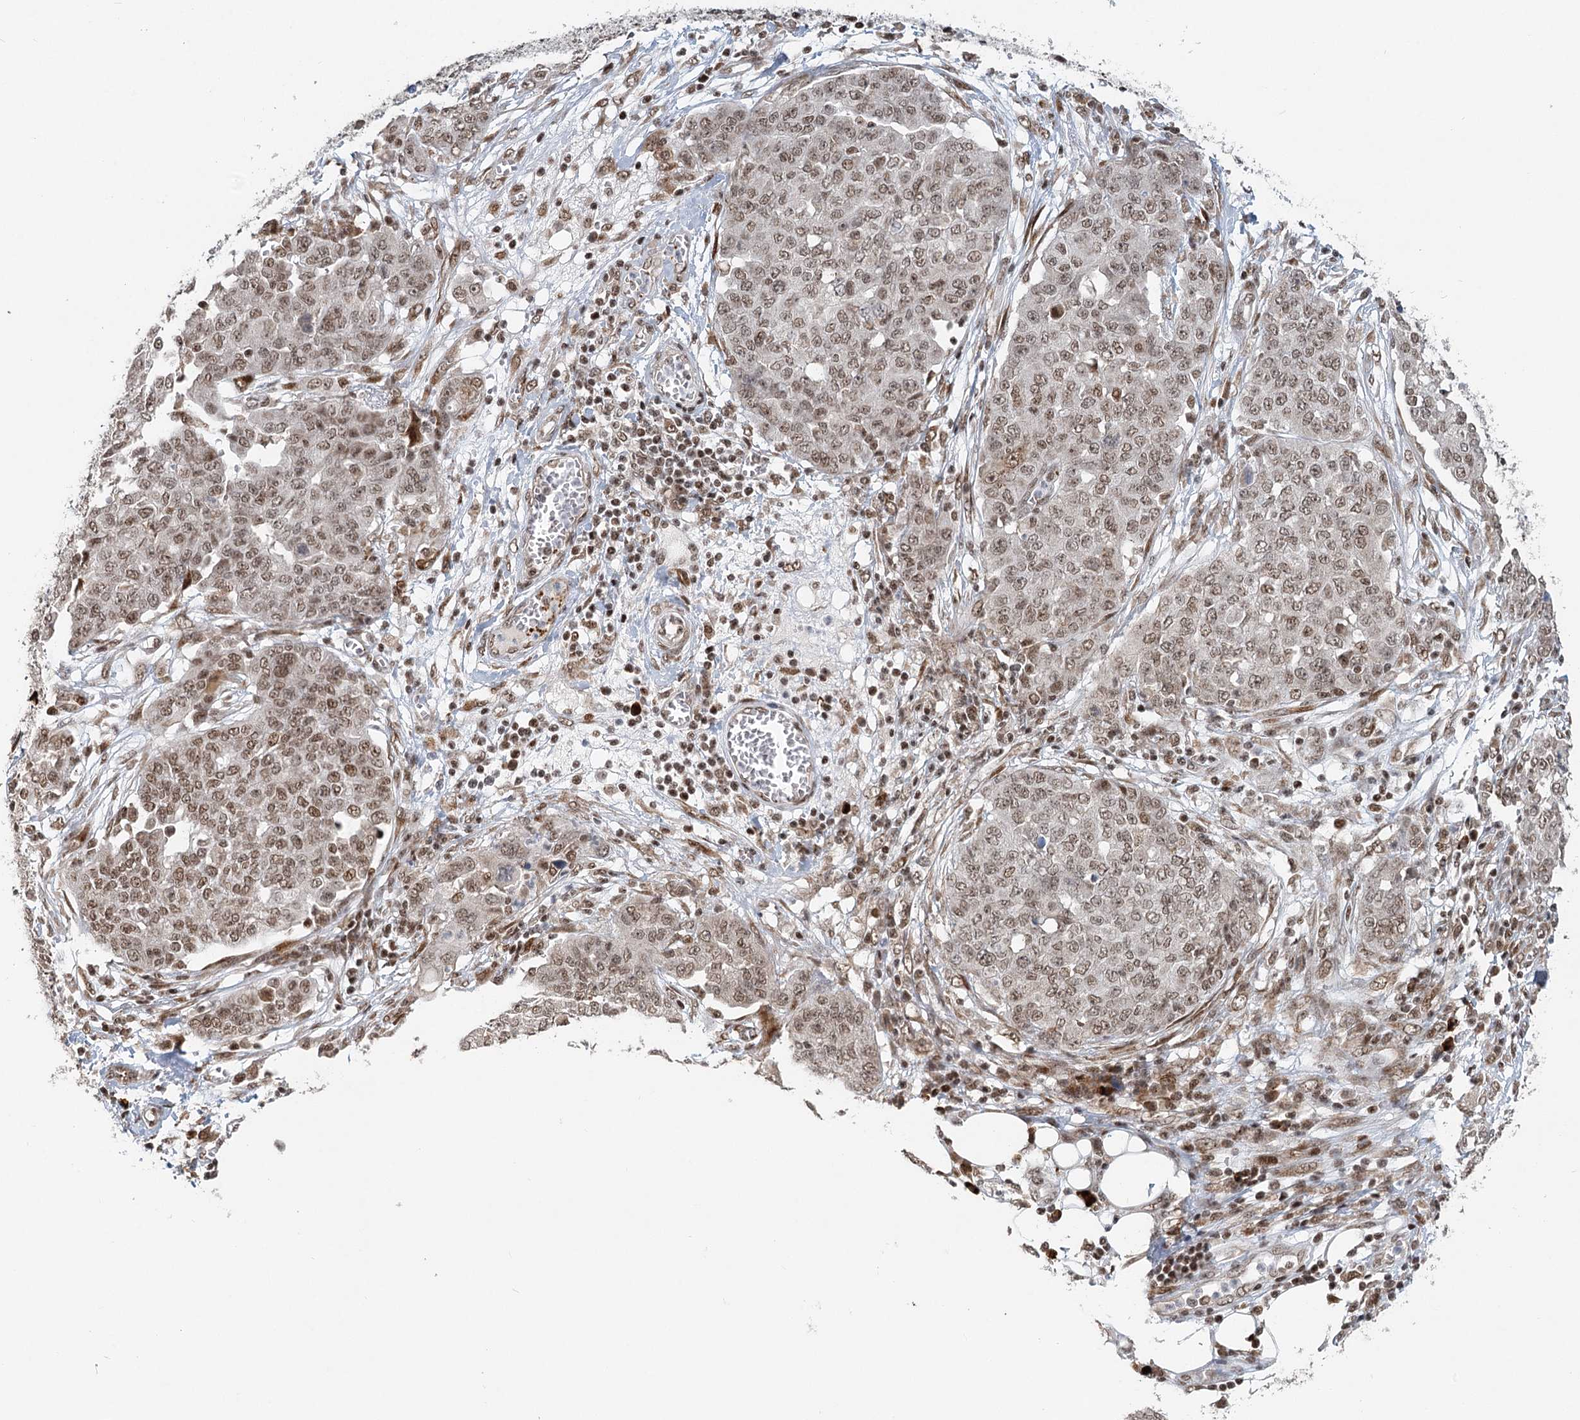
{"staining": {"intensity": "moderate", "quantity": ">75%", "location": "nuclear"}, "tissue": "ovarian cancer", "cell_type": "Tumor cells", "image_type": "cancer", "snomed": [{"axis": "morphology", "description": "Cystadenocarcinoma, serous, NOS"}, {"axis": "topography", "description": "Soft tissue"}, {"axis": "topography", "description": "Ovary"}], "caption": "Tumor cells exhibit moderate nuclear positivity in about >75% of cells in serous cystadenocarcinoma (ovarian). (DAB IHC with brightfield microscopy, high magnification).", "gene": "BNIP5", "patient": {"sex": "female", "age": 57}}